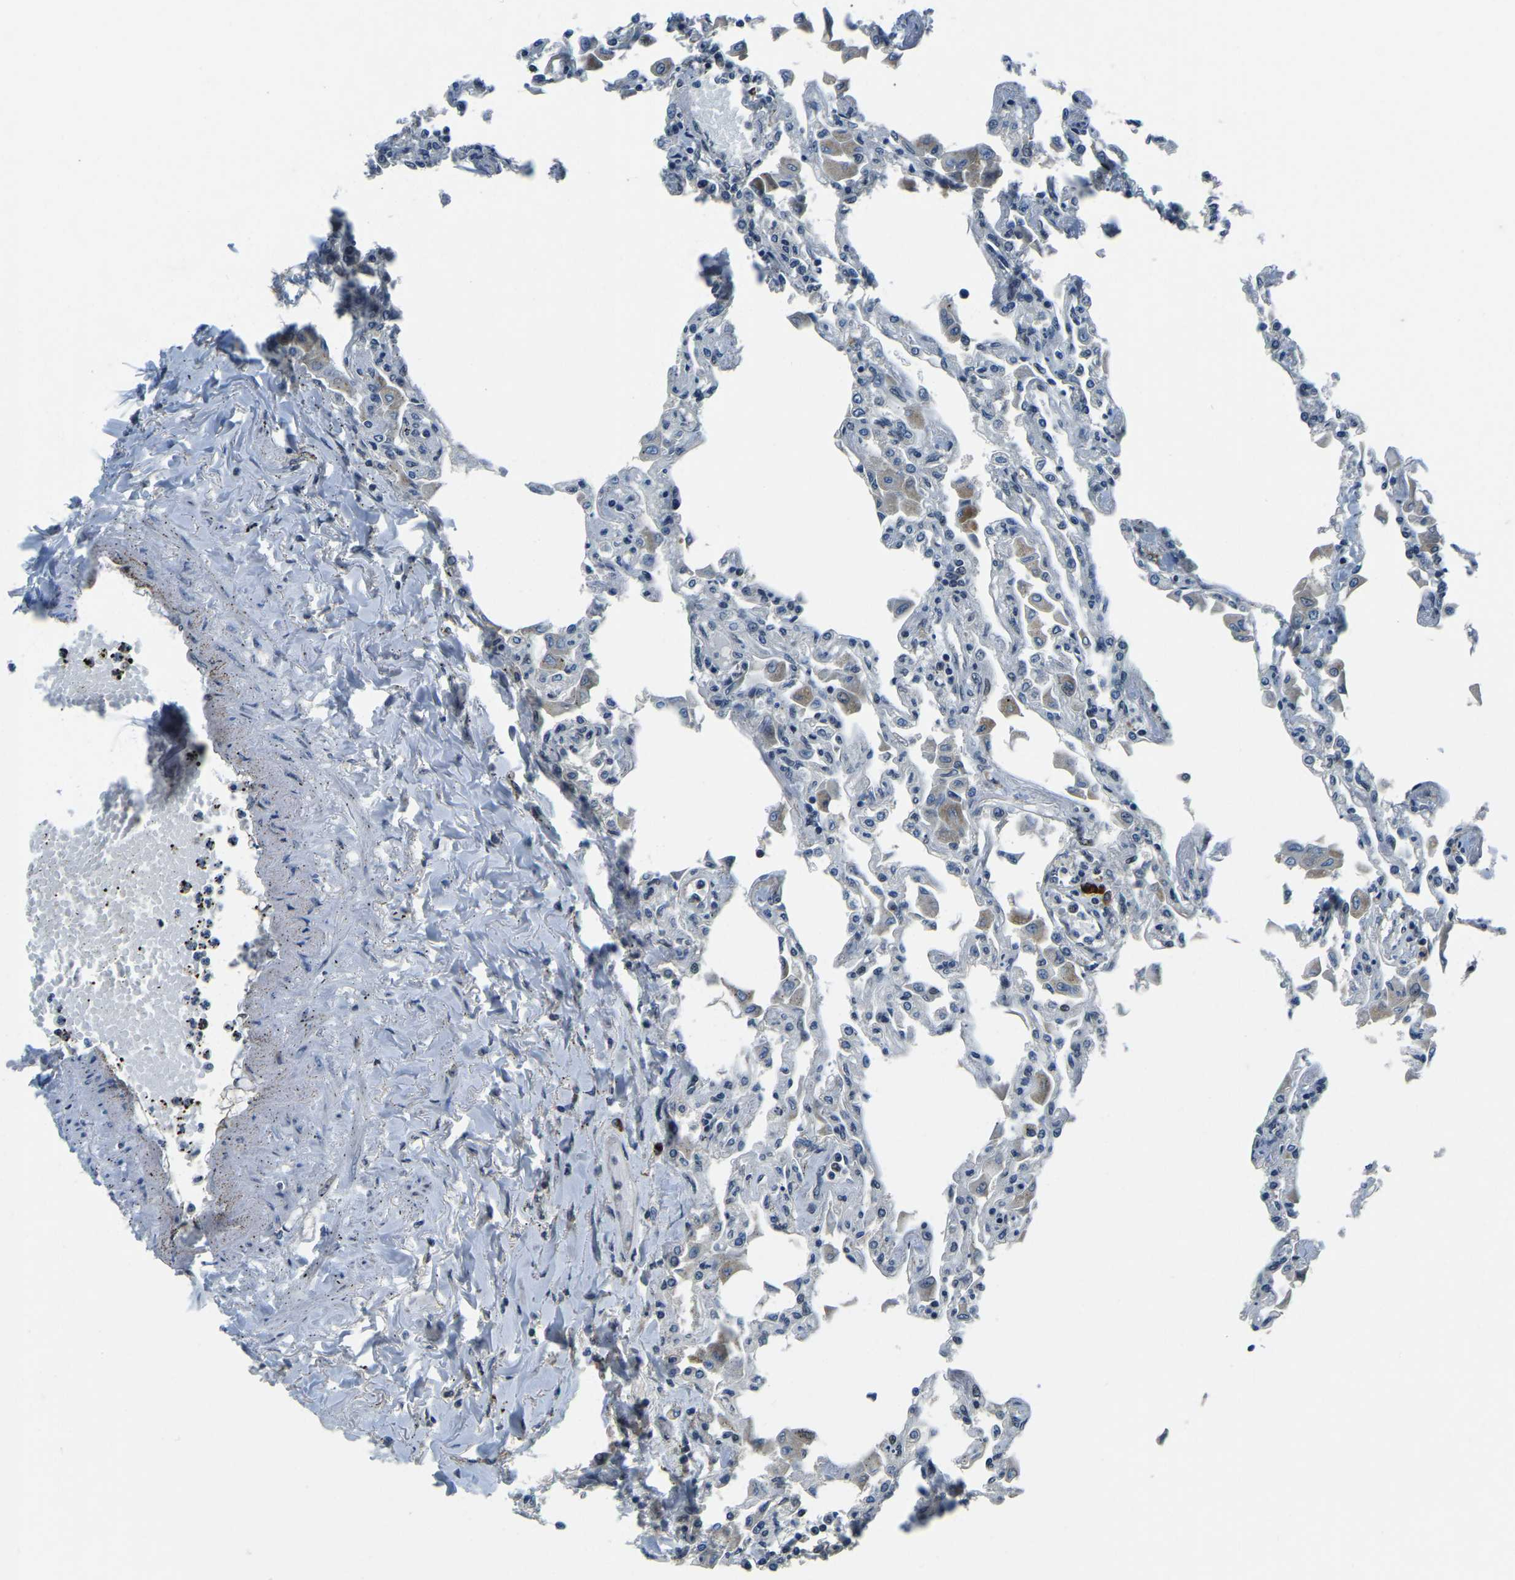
{"staining": {"intensity": "moderate", "quantity": "<25%", "location": "nuclear"}, "tissue": "lung", "cell_type": "Alveolar cells", "image_type": "normal", "snomed": [{"axis": "morphology", "description": "Normal tissue, NOS"}, {"axis": "topography", "description": "Bronchus"}, {"axis": "topography", "description": "Lung"}], "caption": "The image exhibits immunohistochemical staining of normal lung. There is moderate nuclear expression is present in approximately <25% of alveolar cells.", "gene": "ING2", "patient": {"sex": "female", "age": 49}}